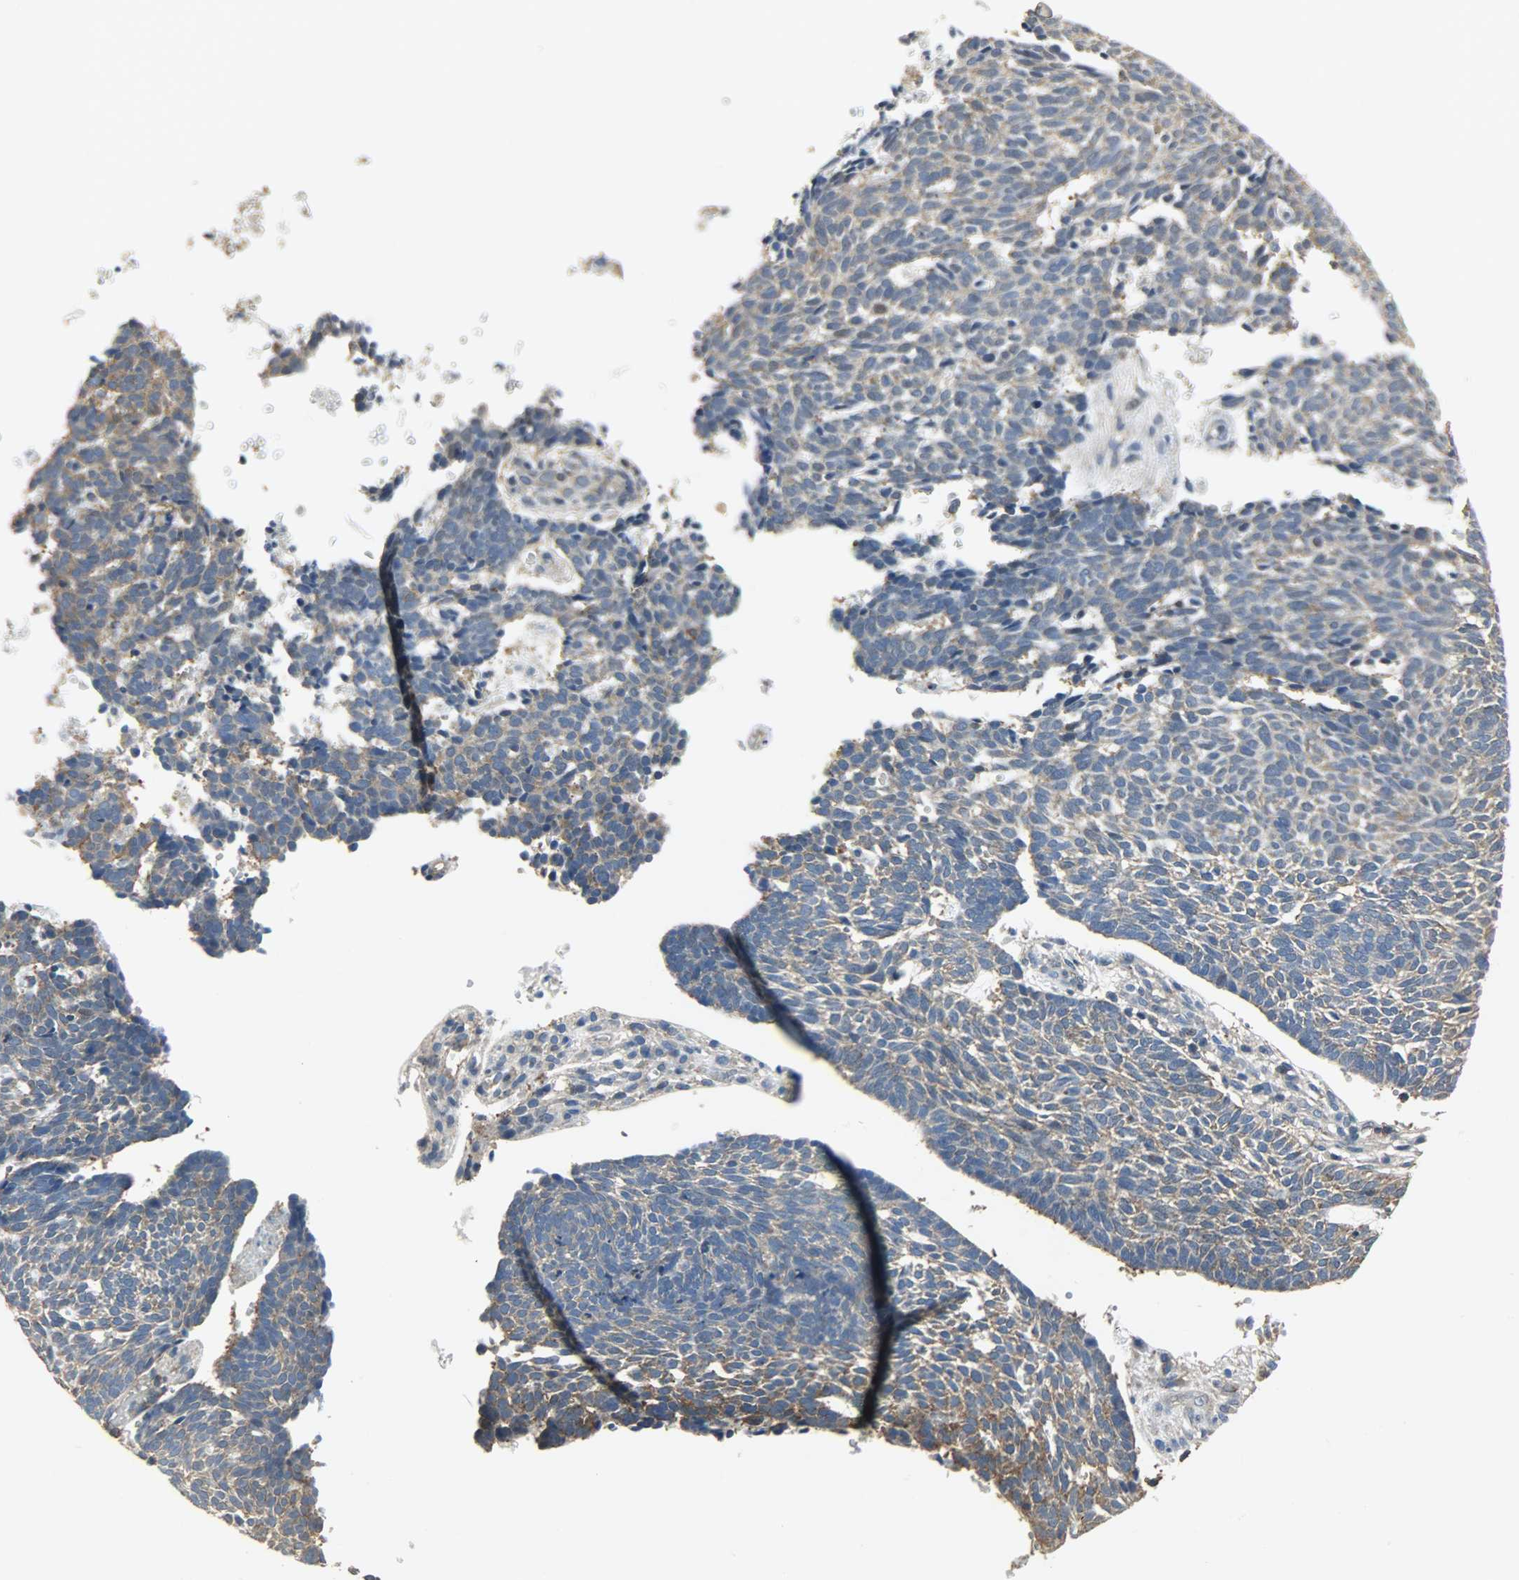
{"staining": {"intensity": "weak", "quantity": ">75%", "location": "cytoplasmic/membranous"}, "tissue": "skin cancer", "cell_type": "Tumor cells", "image_type": "cancer", "snomed": [{"axis": "morphology", "description": "Normal tissue, NOS"}, {"axis": "morphology", "description": "Basal cell carcinoma"}, {"axis": "topography", "description": "Skin"}], "caption": "This is an image of immunohistochemistry (IHC) staining of skin cancer (basal cell carcinoma), which shows weak positivity in the cytoplasmic/membranous of tumor cells.", "gene": "DNAJA4", "patient": {"sex": "male", "age": 87}}